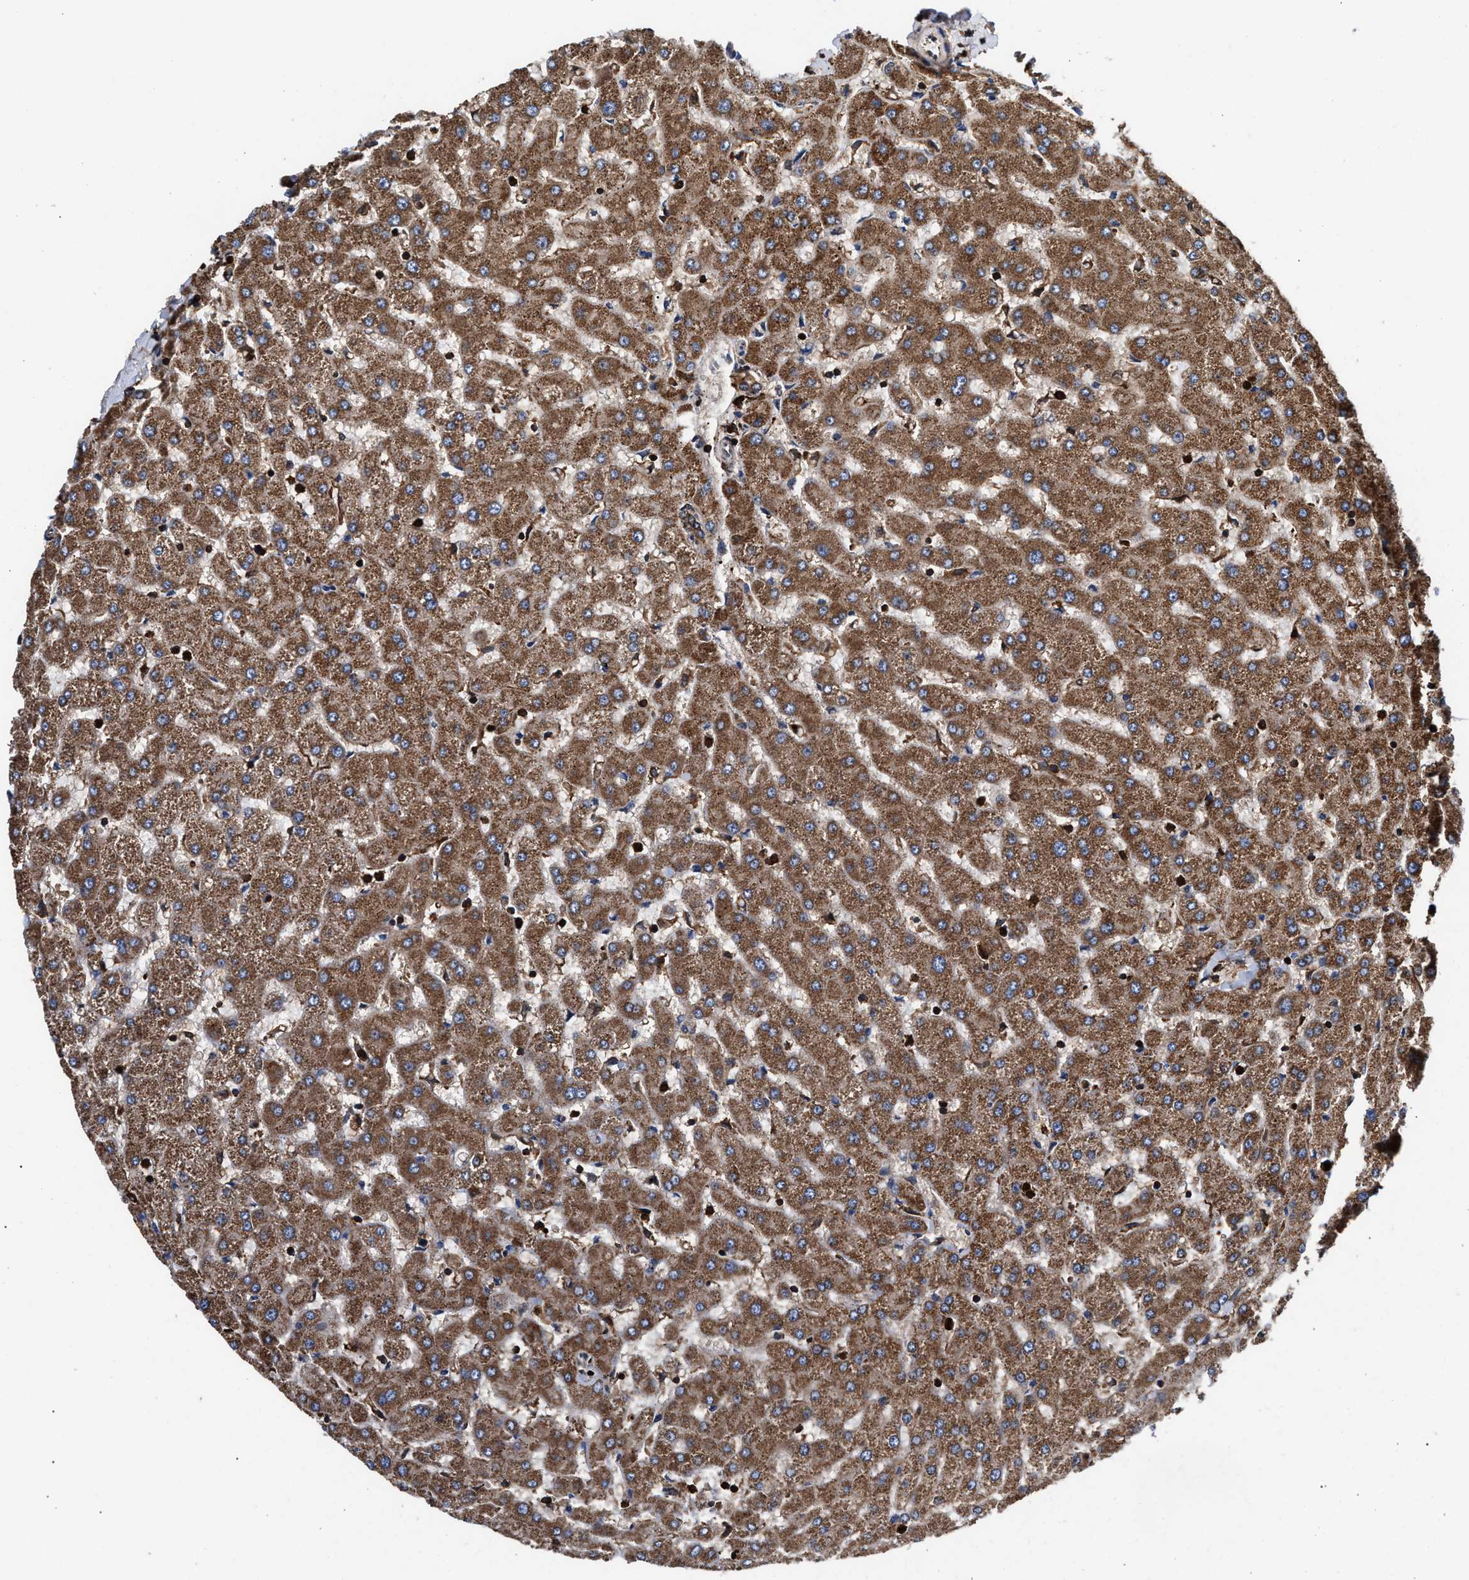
{"staining": {"intensity": "moderate", "quantity": ">75%", "location": "cytoplasmic/membranous"}, "tissue": "liver", "cell_type": "Cholangiocytes", "image_type": "normal", "snomed": [{"axis": "morphology", "description": "Normal tissue, NOS"}, {"axis": "topography", "description": "Liver"}], "caption": "Immunohistochemical staining of normal human liver demonstrates medium levels of moderate cytoplasmic/membranous positivity in approximately >75% of cholangiocytes.", "gene": "ENSG00000286112", "patient": {"sex": "female", "age": 63}}